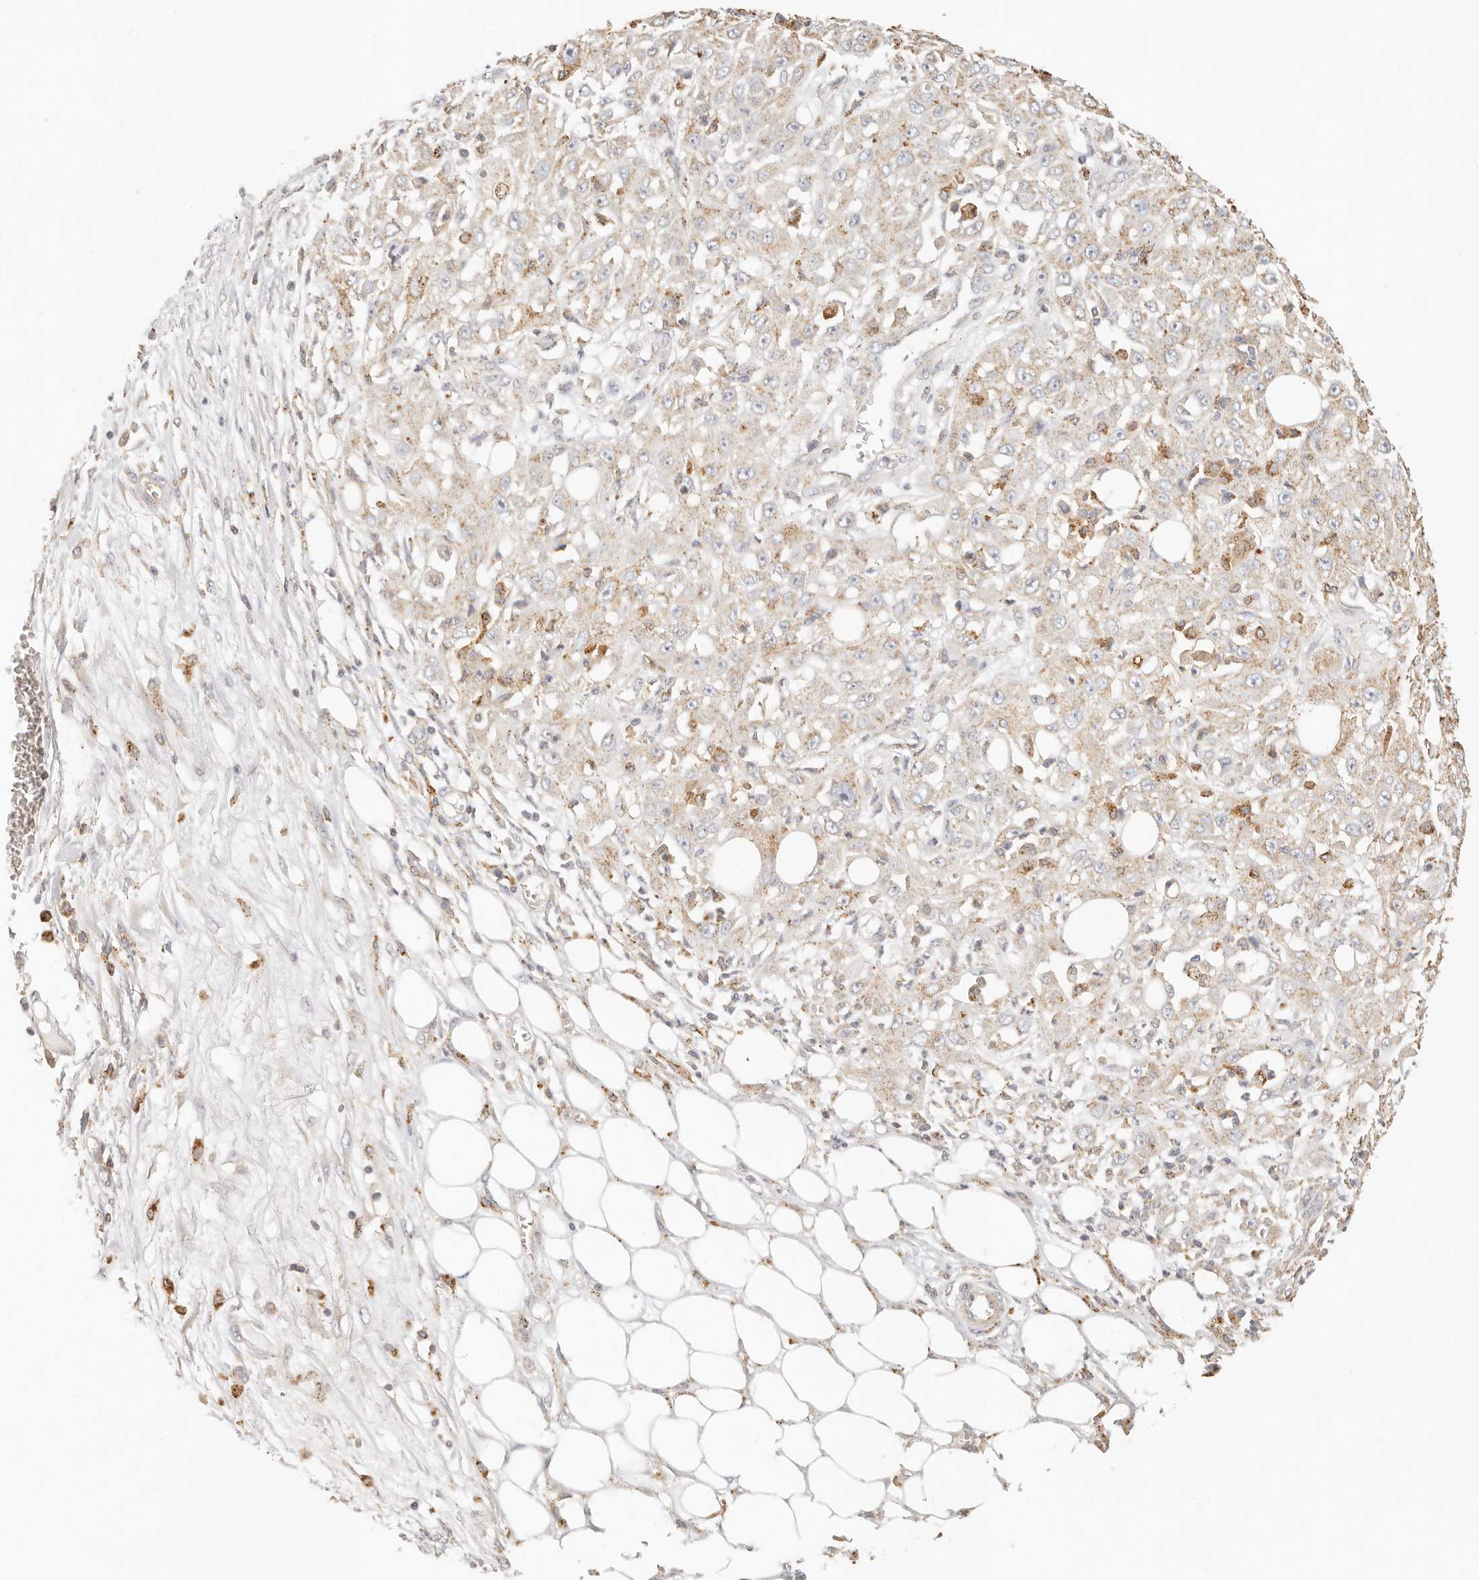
{"staining": {"intensity": "weak", "quantity": ">75%", "location": "cytoplasmic/membranous"}, "tissue": "skin cancer", "cell_type": "Tumor cells", "image_type": "cancer", "snomed": [{"axis": "morphology", "description": "Squamous cell carcinoma, NOS"}, {"axis": "morphology", "description": "Squamous cell carcinoma, metastatic, NOS"}, {"axis": "topography", "description": "Skin"}, {"axis": "topography", "description": "Lymph node"}], "caption": "High-magnification brightfield microscopy of skin cancer stained with DAB (3,3'-diaminobenzidine) (brown) and counterstained with hematoxylin (blue). tumor cells exhibit weak cytoplasmic/membranous staining is seen in about>75% of cells. The staining was performed using DAB (3,3'-diaminobenzidine), with brown indicating positive protein expression. Nuclei are stained blue with hematoxylin.", "gene": "CNMD", "patient": {"sex": "male", "age": 75}}